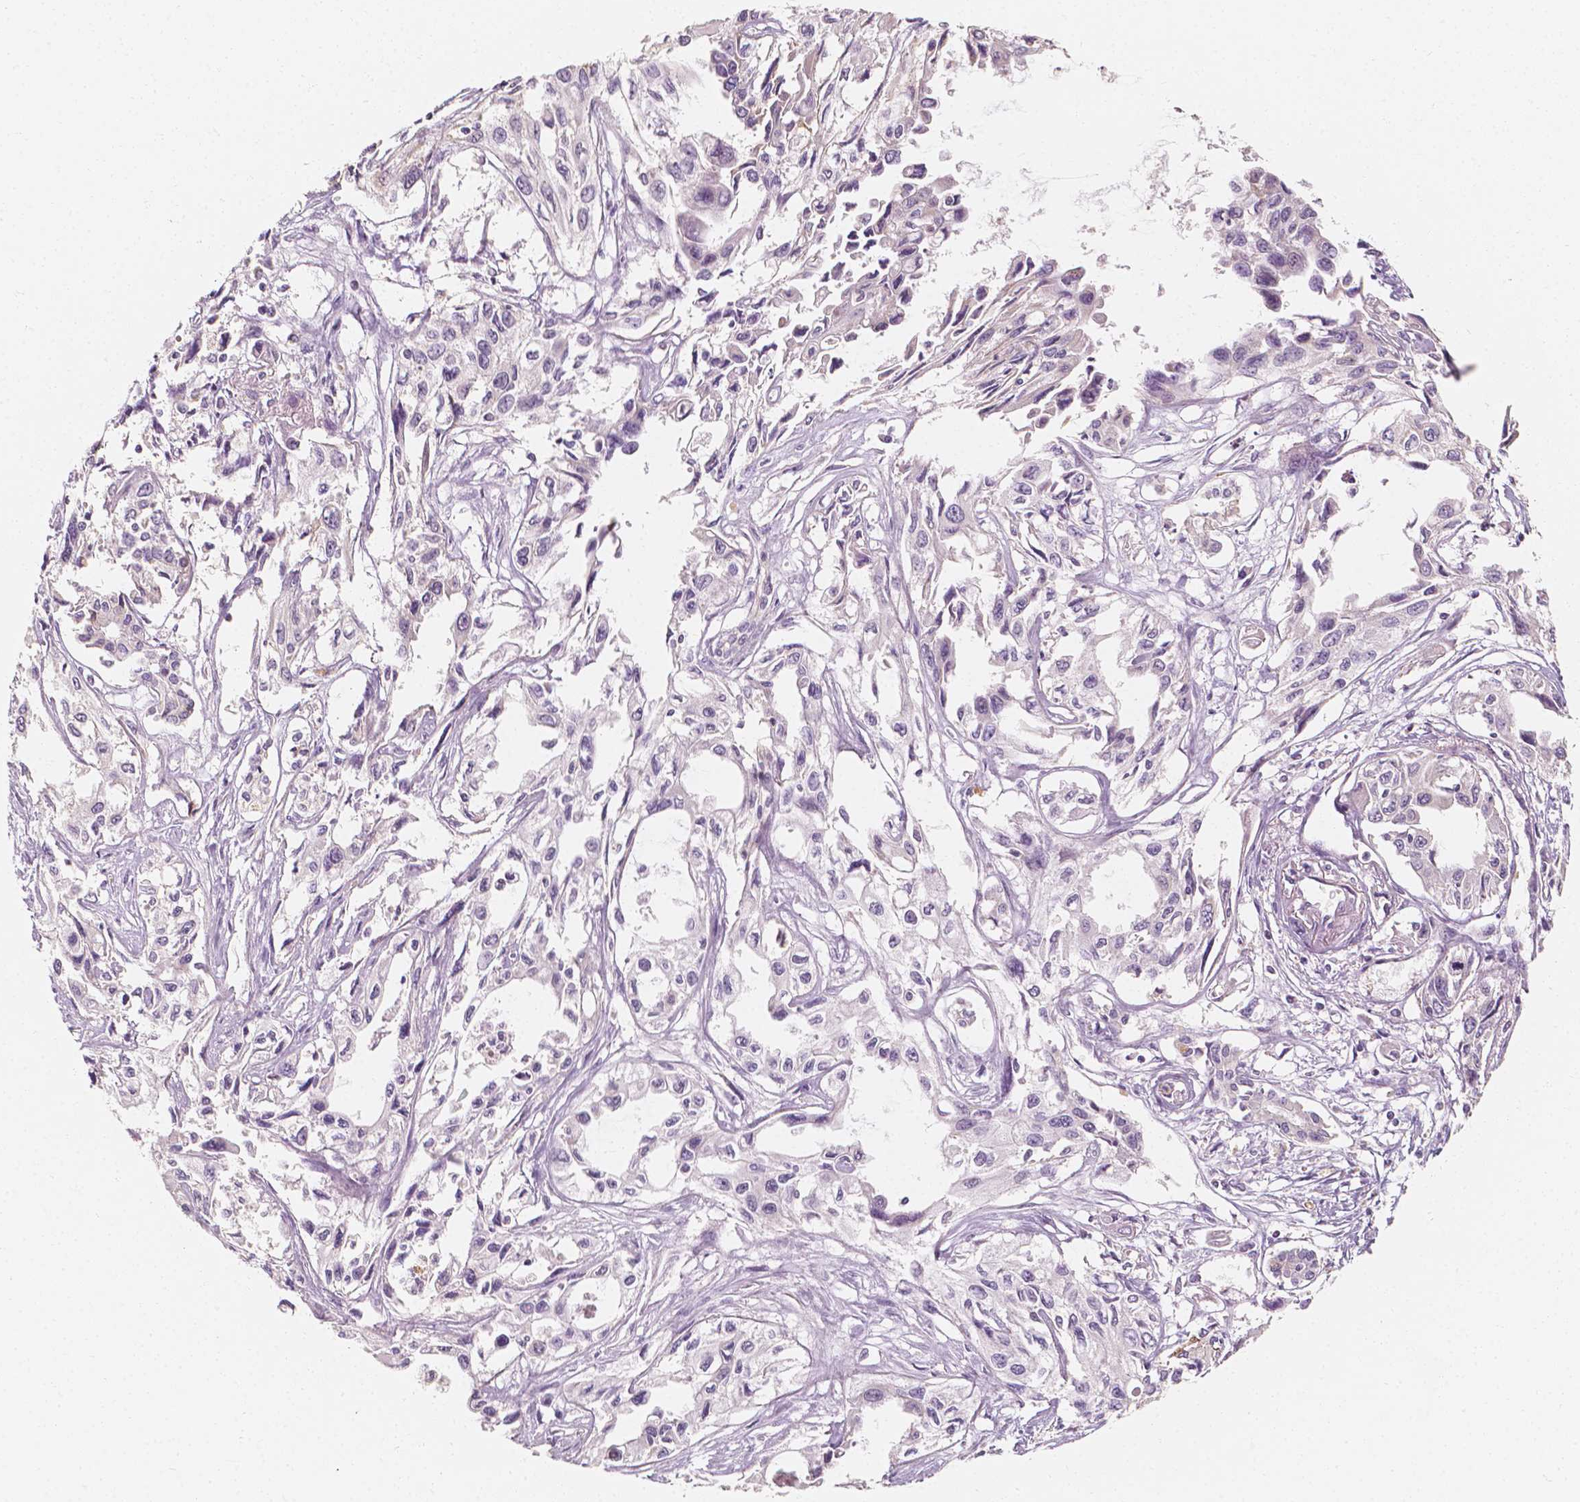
{"staining": {"intensity": "negative", "quantity": "none", "location": "none"}, "tissue": "pancreatic cancer", "cell_type": "Tumor cells", "image_type": "cancer", "snomed": [{"axis": "morphology", "description": "Adenocarcinoma, NOS"}, {"axis": "topography", "description": "Pancreas"}], "caption": "This is an immunohistochemistry photomicrograph of human adenocarcinoma (pancreatic). There is no staining in tumor cells.", "gene": "SHPK", "patient": {"sex": "female", "age": 55}}